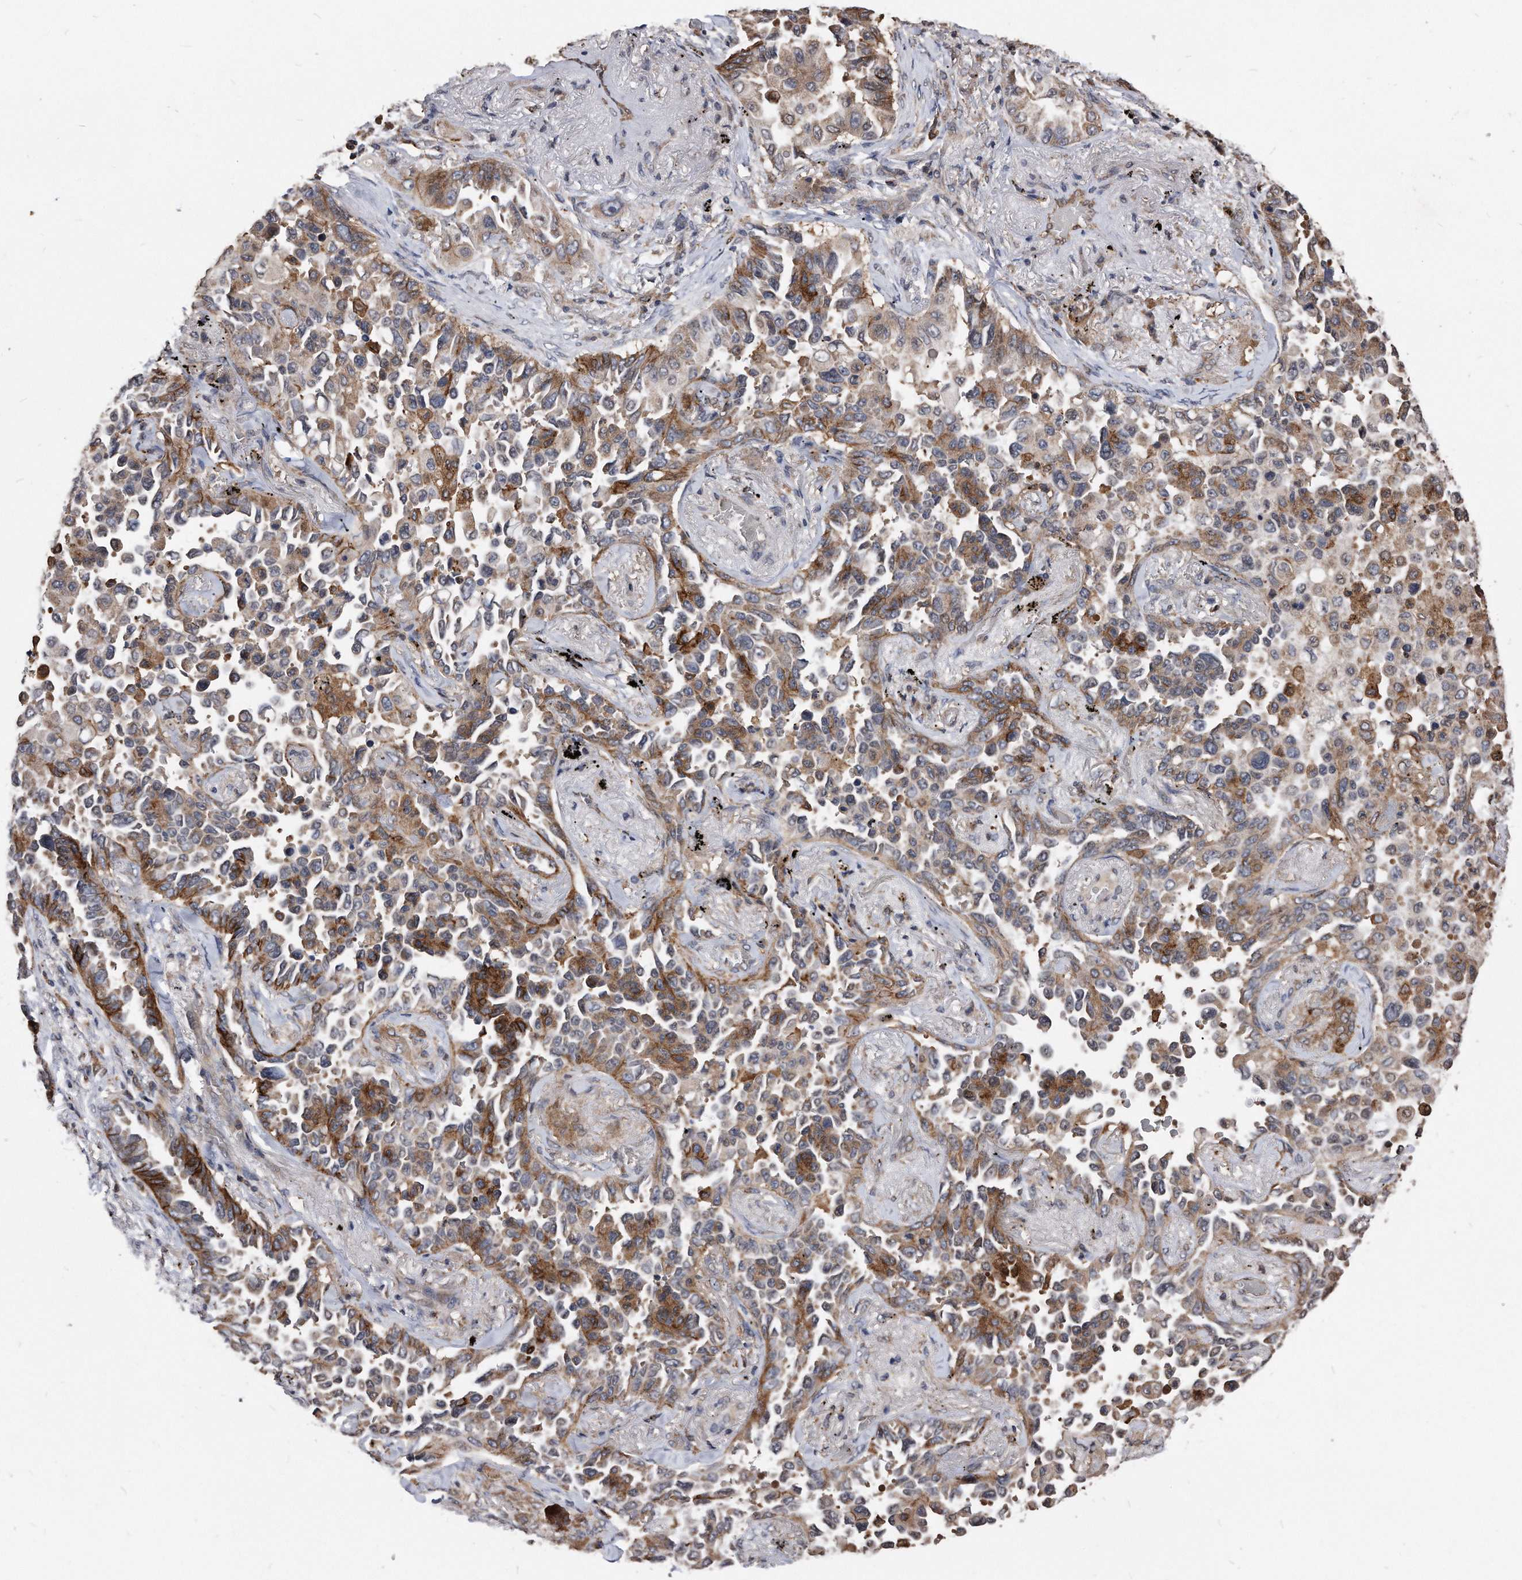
{"staining": {"intensity": "moderate", "quantity": ">75%", "location": "cytoplasmic/membranous"}, "tissue": "lung cancer", "cell_type": "Tumor cells", "image_type": "cancer", "snomed": [{"axis": "morphology", "description": "Adenocarcinoma, NOS"}, {"axis": "topography", "description": "Lung"}], "caption": "Lung cancer was stained to show a protein in brown. There is medium levels of moderate cytoplasmic/membranous expression in about >75% of tumor cells. (DAB = brown stain, brightfield microscopy at high magnification).", "gene": "IL20RA", "patient": {"sex": "female", "age": 67}}